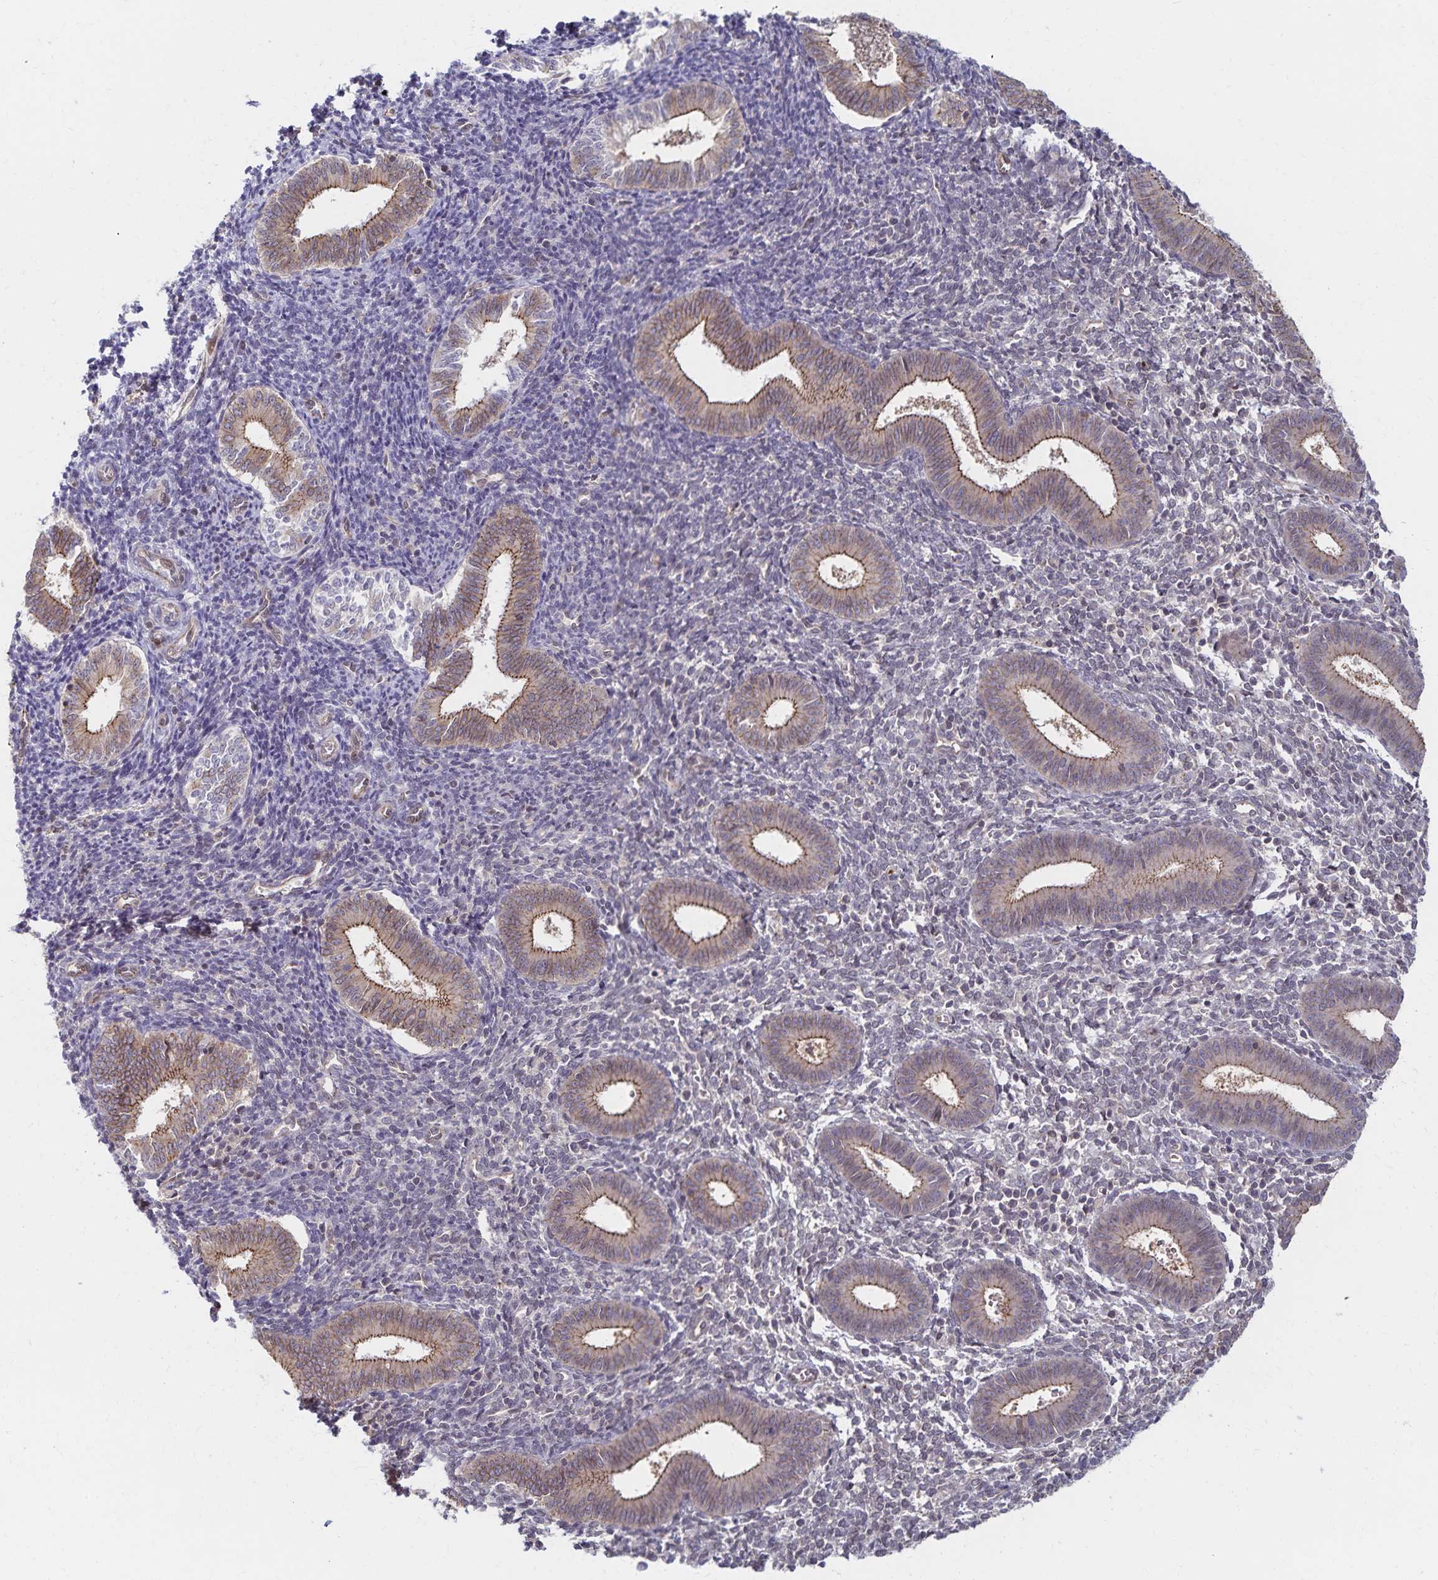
{"staining": {"intensity": "negative", "quantity": "none", "location": "none"}, "tissue": "endometrium", "cell_type": "Cells in endometrial stroma", "image_type": "normal", "snomed": [{"axis": "morphology", "description": "Normal tissue, NOS"}, {"axis": "topography", "description": "Endometrium"}], "caption": "This image is of normal endometrium stained with IHC to label a protein in brown with the nuclei are counter-stained blue. There is no positivity in cells in endometrial stroma.", "gene": "RAB9B", "patient": {"sex": "female", "age": 25}}